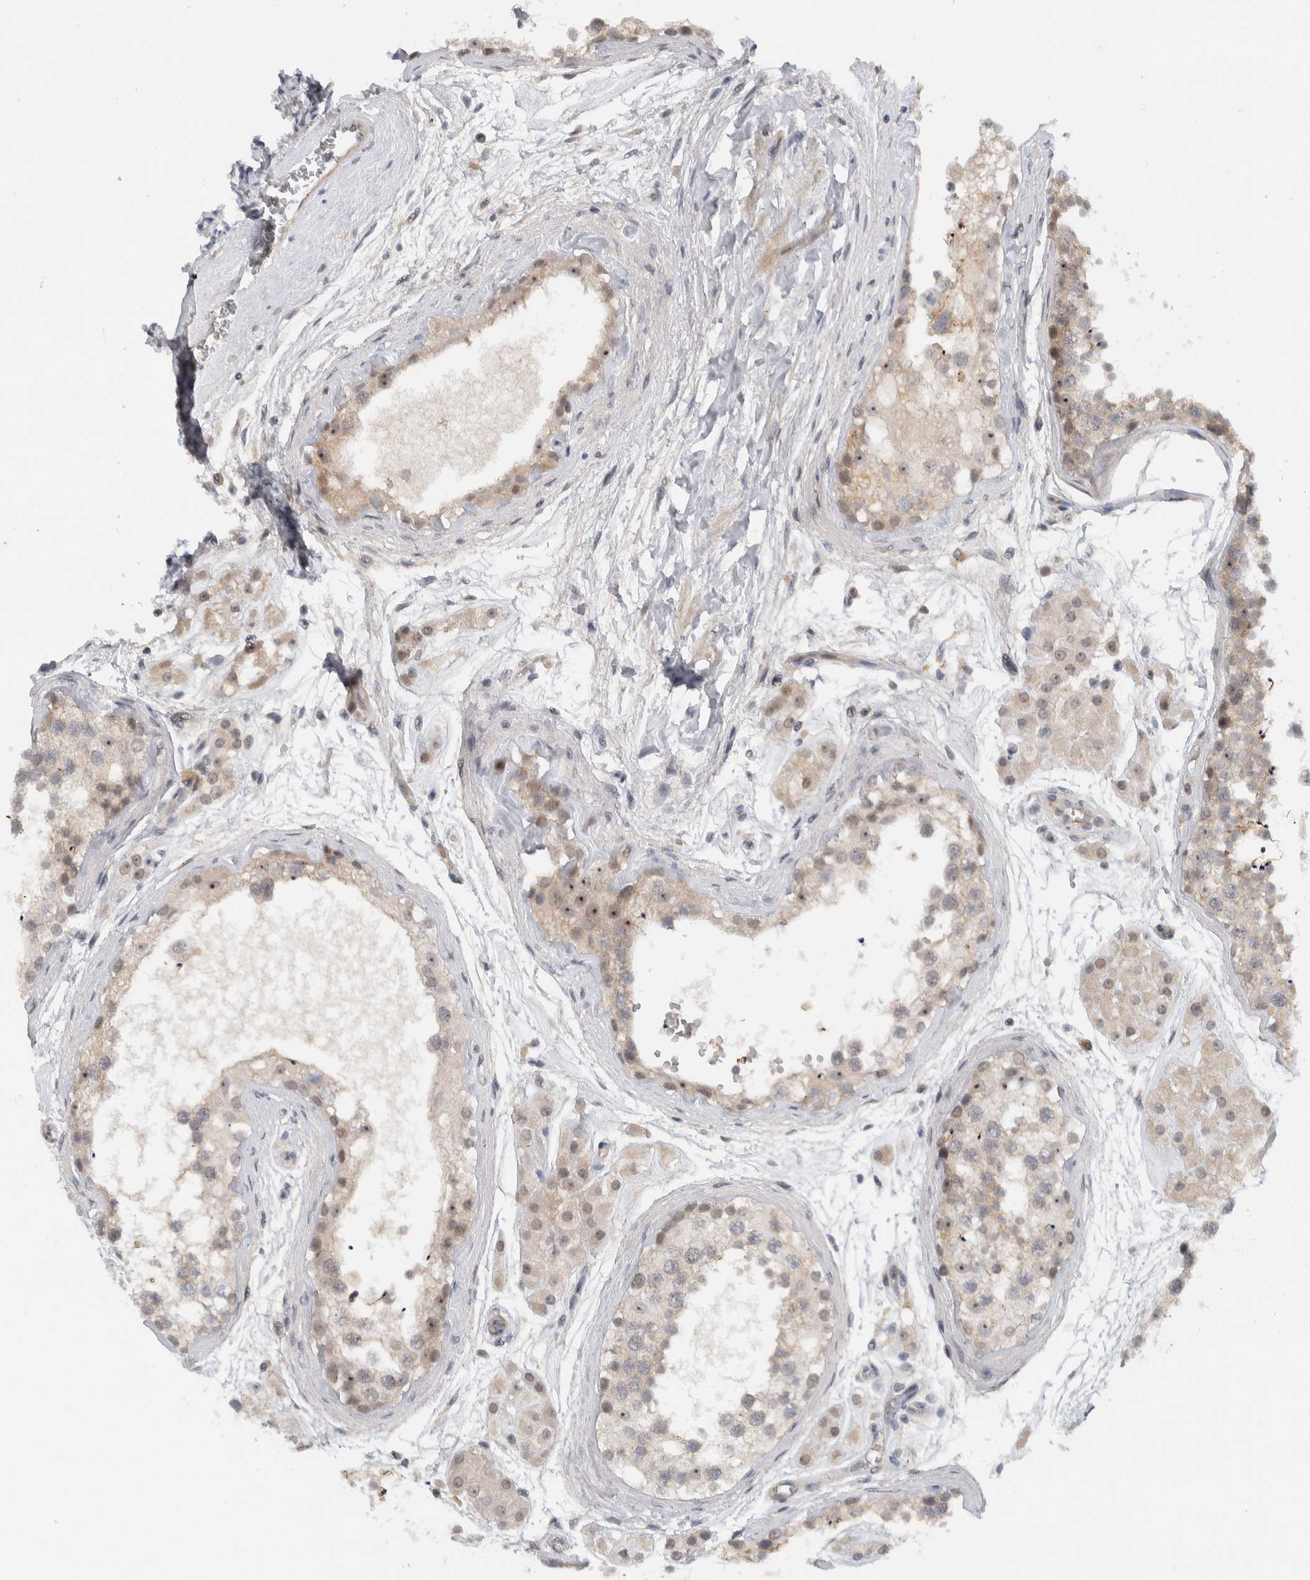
{"staining": {"intensity": "weak", "quantity": "25%-75%", "location": "cytoplasmic/membranous,nuclear"}, "tissue": "testis", "cell_type": "Cells in seminiferous ducts", "image_type": "normal", "snomed": [{"axis": "morphology", "description": "Normal tissue, NOS"}, {"axis": "topography", "description": "Testis"}], "caption": "Protein expression analysis of unremarkable testis reveals weak cytoplasmic/membranous,nuclear positivity in approximately 25%-75% of cells in seminiferous ducts.", "gene": "MPRIP", "patient": {"sex": "male", "age": 56}}